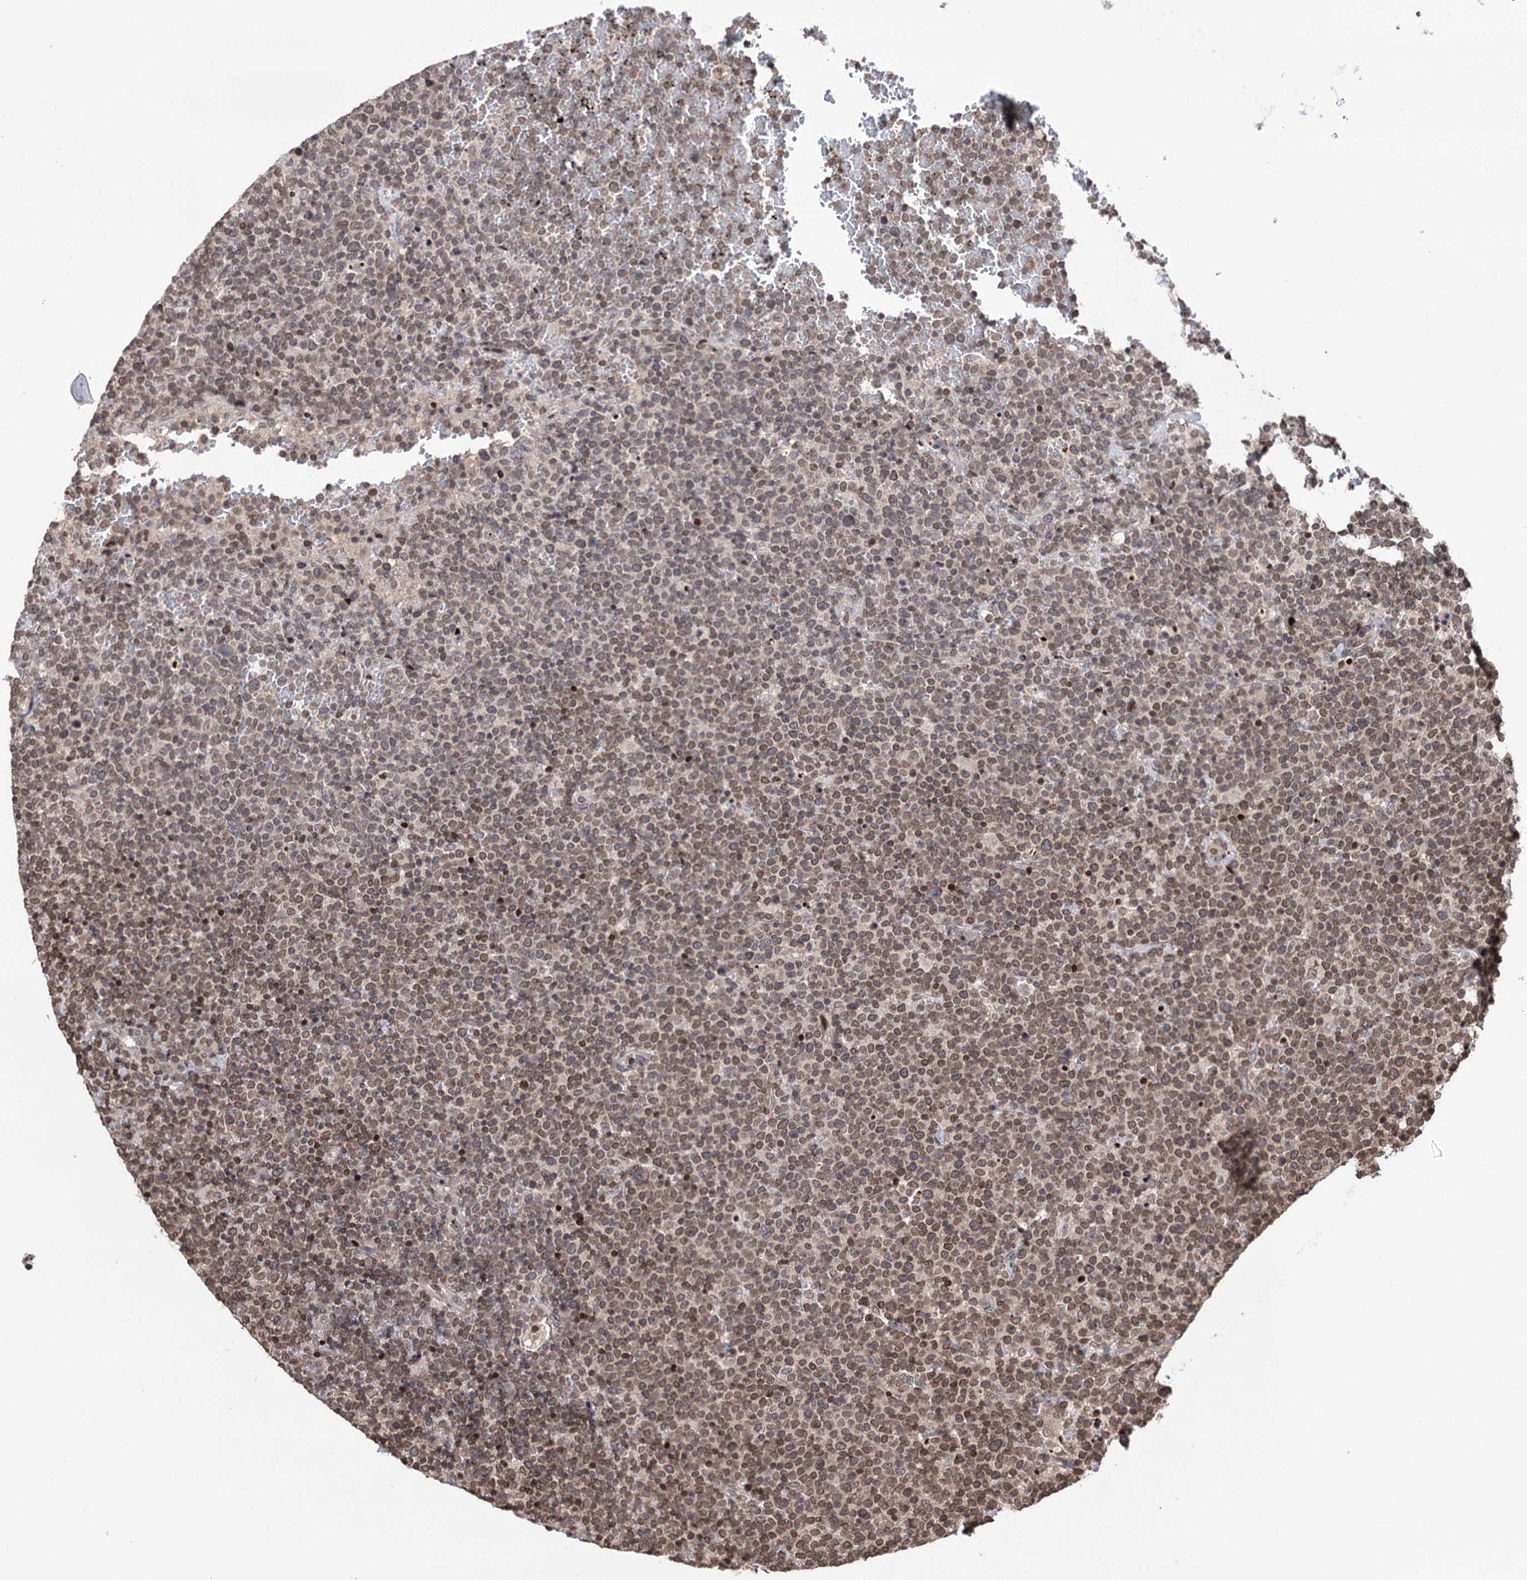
{"staining": {"intensity": "moderate", "quantity": ">75%", "location": "nuclear"}, "tissue": "lymphoma", "cell_type": "Tumor cells", "image_type": "cancer", "snomed": [{"axis": "morphology", "description": "Malignant lymphoma, non-Hodgkin's type, High grade"}, {"axis": "topography", "description": "Lymph node"}], "caption": "High-grade malignant lymphoma, non-Hodgkin's type stained for a protein displays moderate nuclear positivity in tumor cells. (DAB (3,3'-diaminobenzidine) IHC with brightfield microscopy, high magnification).", "gene": "CCDC77", "patient": {"sex": "male", "age": 61}}